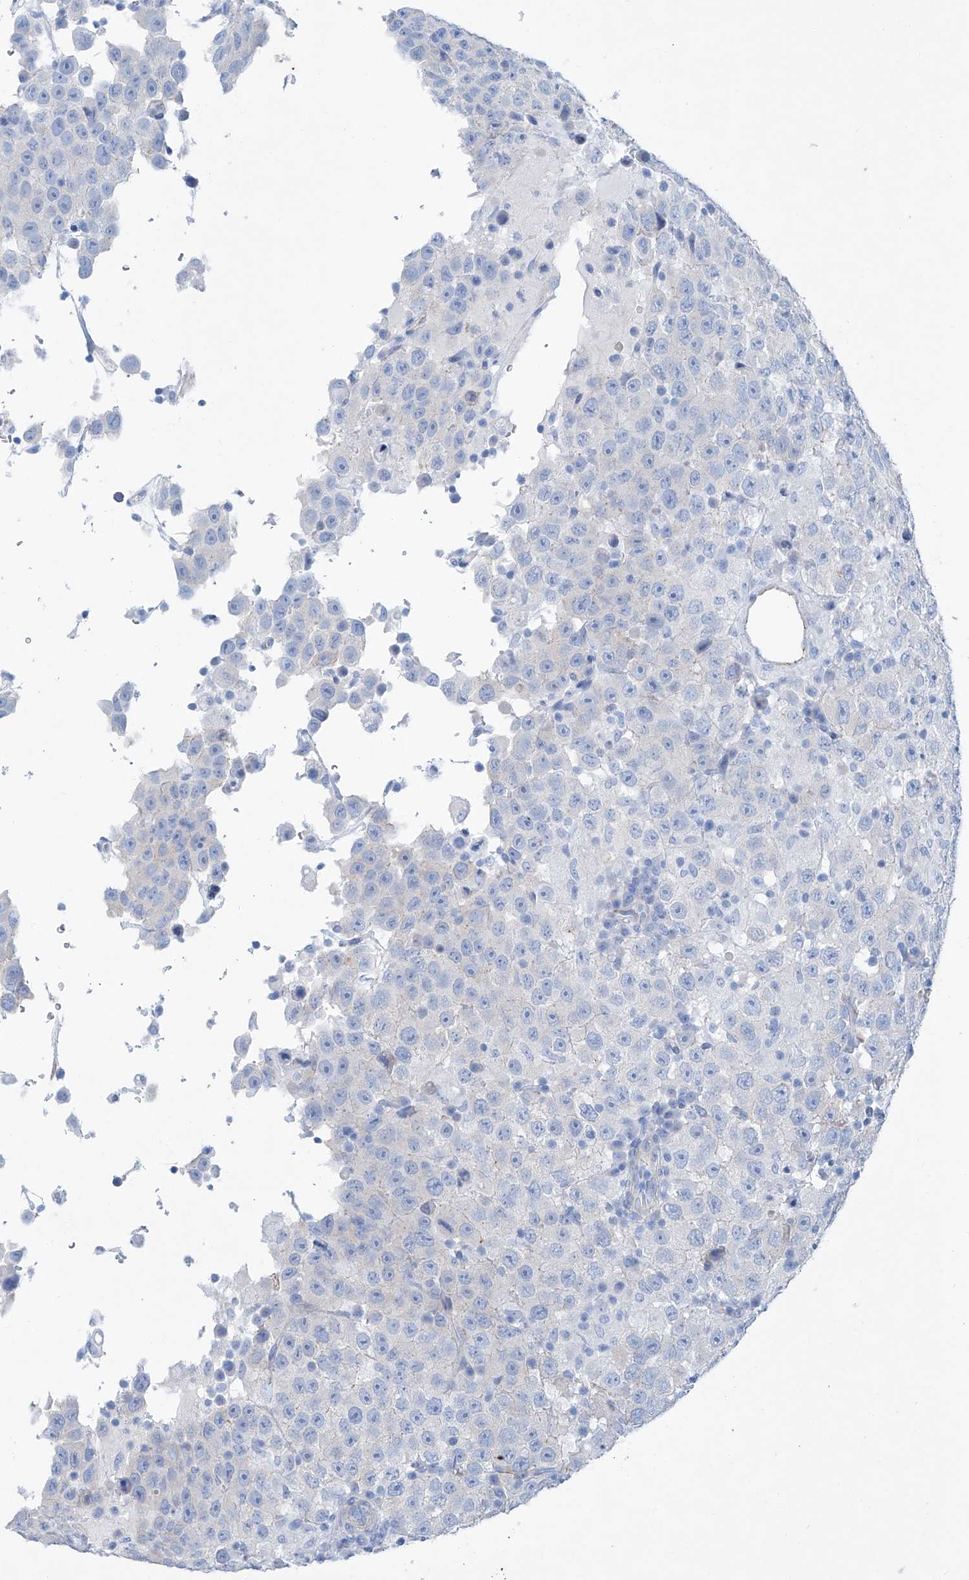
{"staining": {"intensity": "negative", "quantity": "none", "location": "none"}, "tissue": "testis cancer", "cell_type": "Tumor cells", "image_type": "cancer", "snomed": [{"axis": "morphology", "description": "Seminoma, NOS"}, {"axis": "topography", "description": "Testis"}], "caption": "The micrograph demonstrates no staining of tumor cells in testis seminoma.", "gene": "MAGI1", "patient": {"sex": "male", "age": 41}}